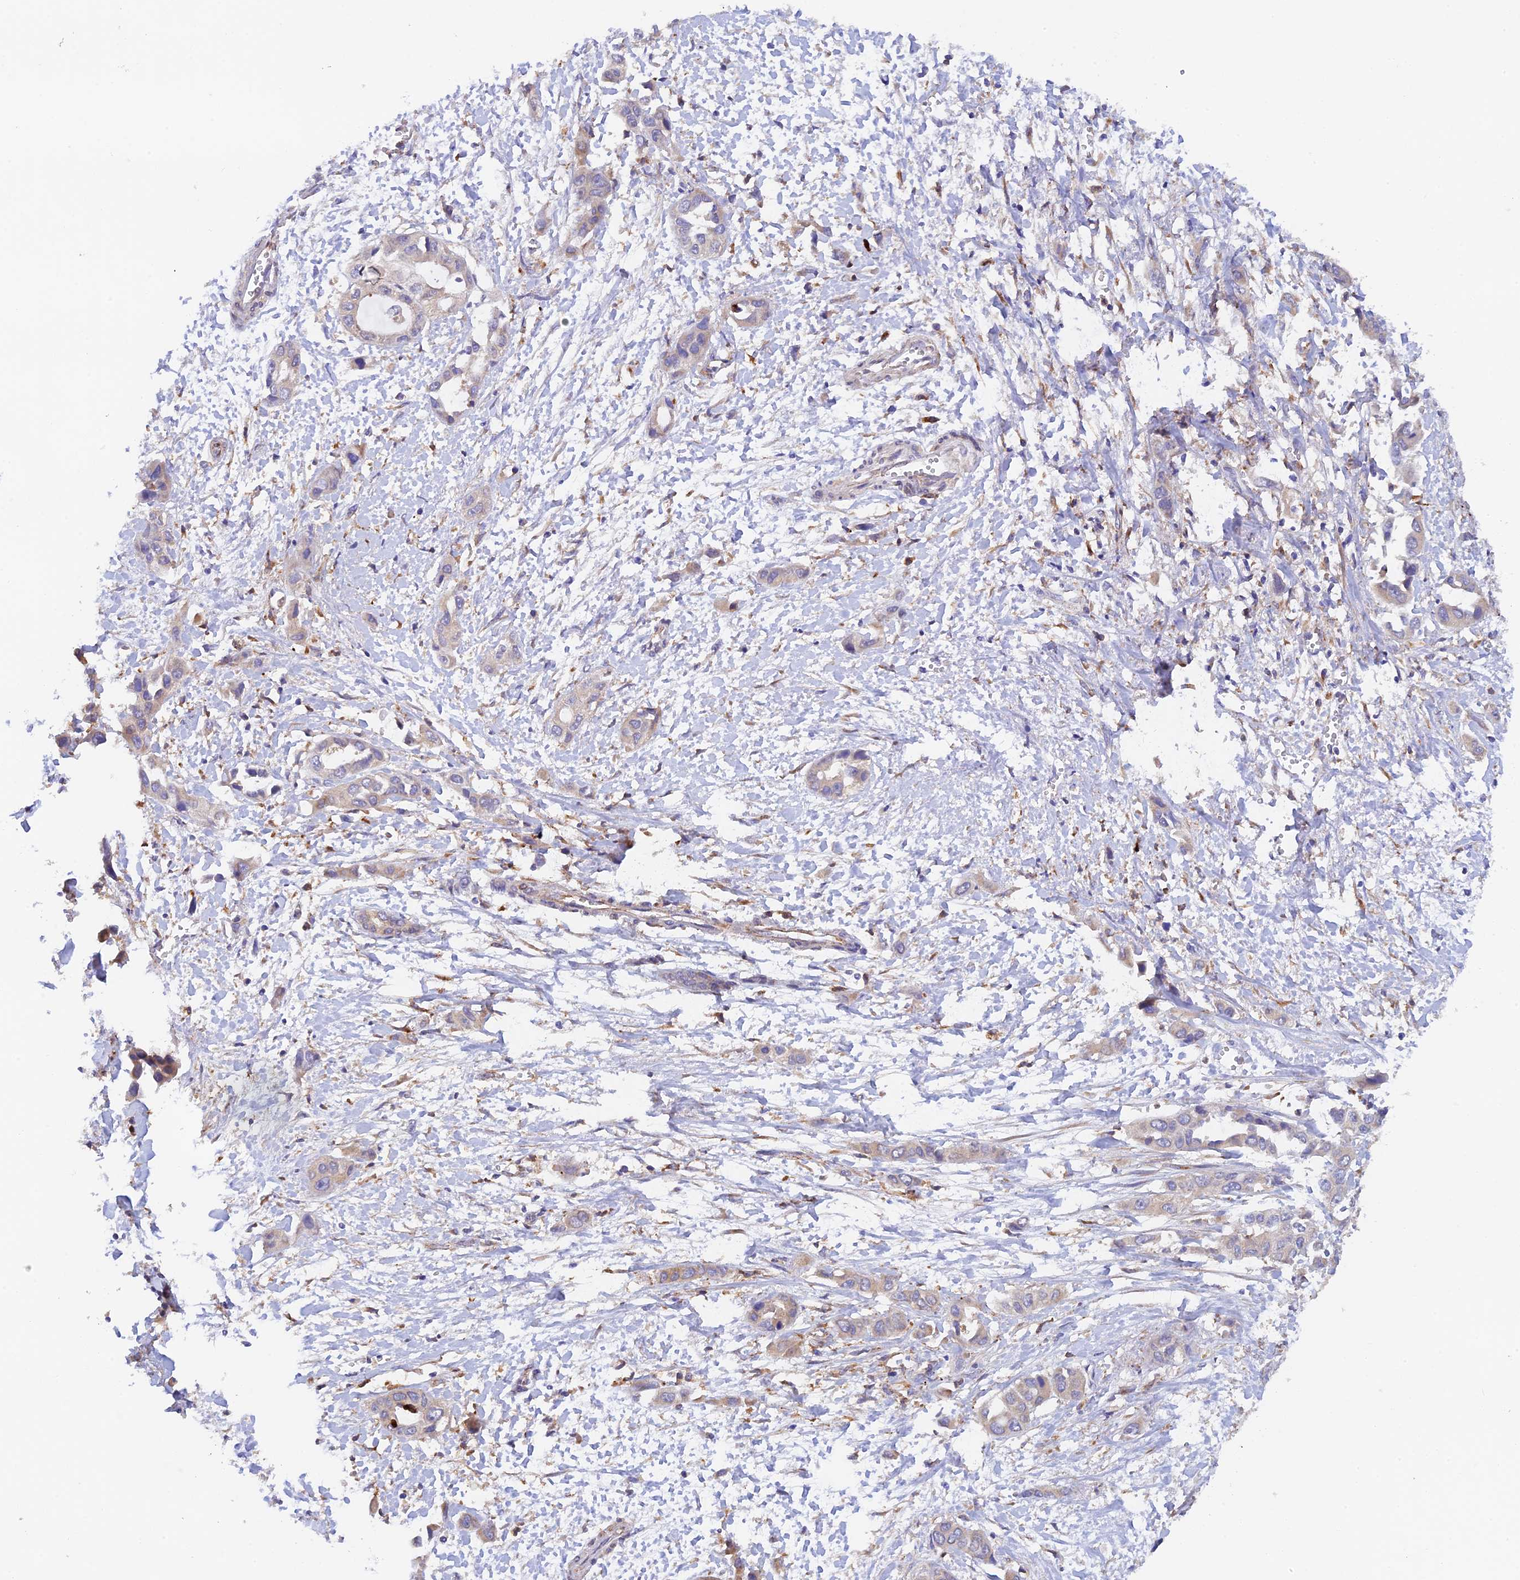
{"staining": {"intensity": "weak", "quantity": "<25%", "location": "cytoplasmic/membranous"}, "tissue": "liver cancer", "cell_type": "Tumor cells", "image_type": "cancer", "snomed": [{"axis": "morphology", "description": "Cholangiocarcinoma"}, {"axis": "topography", "description": "Liver"}], "caption": "A high-resolution photomicrograph shows immunohistochemistry (IHC) staining of liver cancer, which reveals no significant expression in tumor cells.", "gene": "RANBP6", "patient": {"sex": "female", "age": 52}}